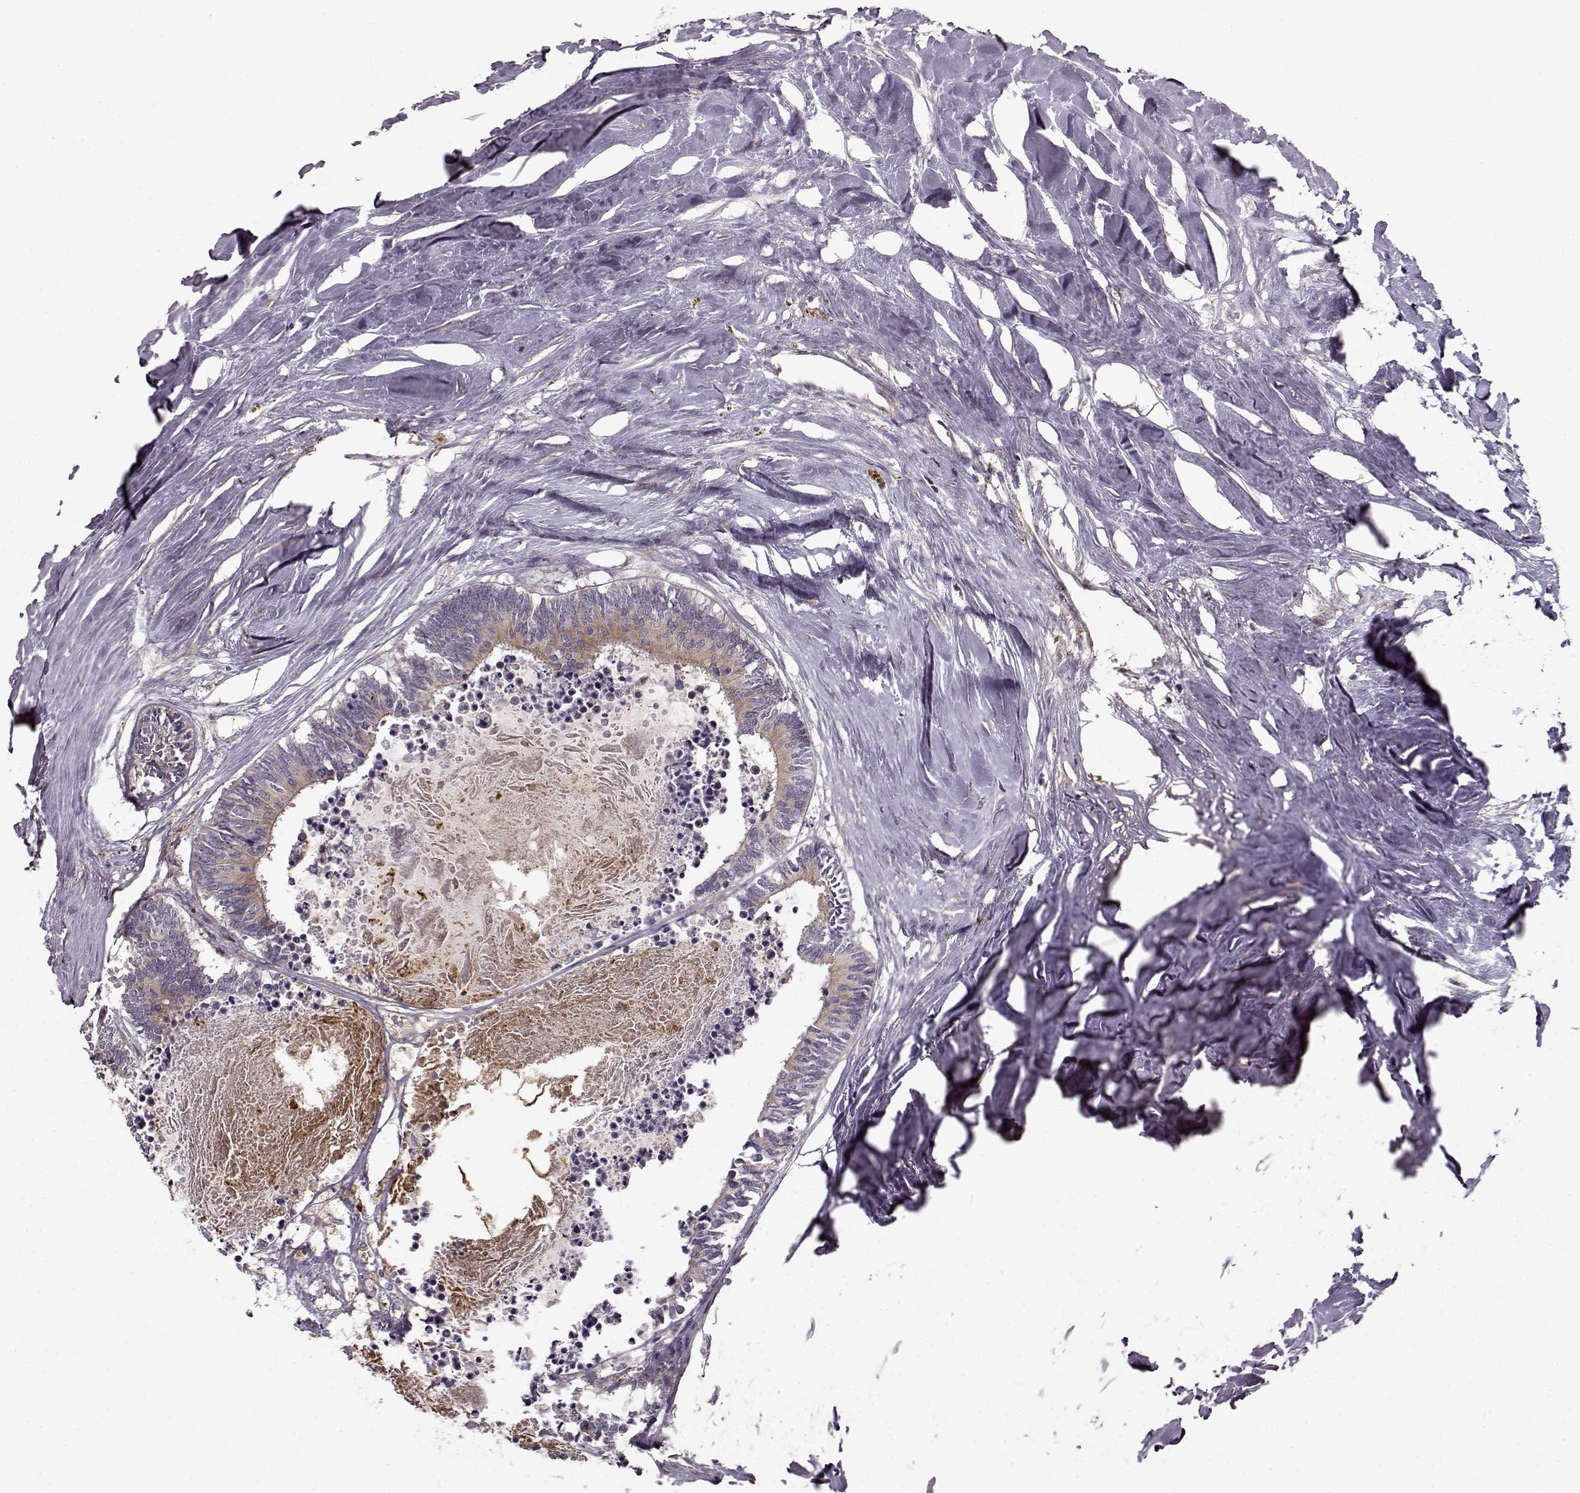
{"staining": {"intensity": "weak", "quantity": "25%-75%", "location": "cytoplasmic/membranous"}, "tissue": "colorectal cancer", "cell_type": "Tumor cells", "image_type": "cancer", "snomed": [{"axis": "morphology", "description": "Adenocarcinoma, NOS"}, {"axis": "topography", "description": "Colon"}, {"axis": "topography", "description": "Rectum"}], "caption": "Protein expression analysis of human colorectal adenocarcinoma reveals weak cytoplasmic/membranous positivity in about 25%-75% of tumor cells.", "gene": "MTR", "patient": {"sex": "male", "age": 57}}